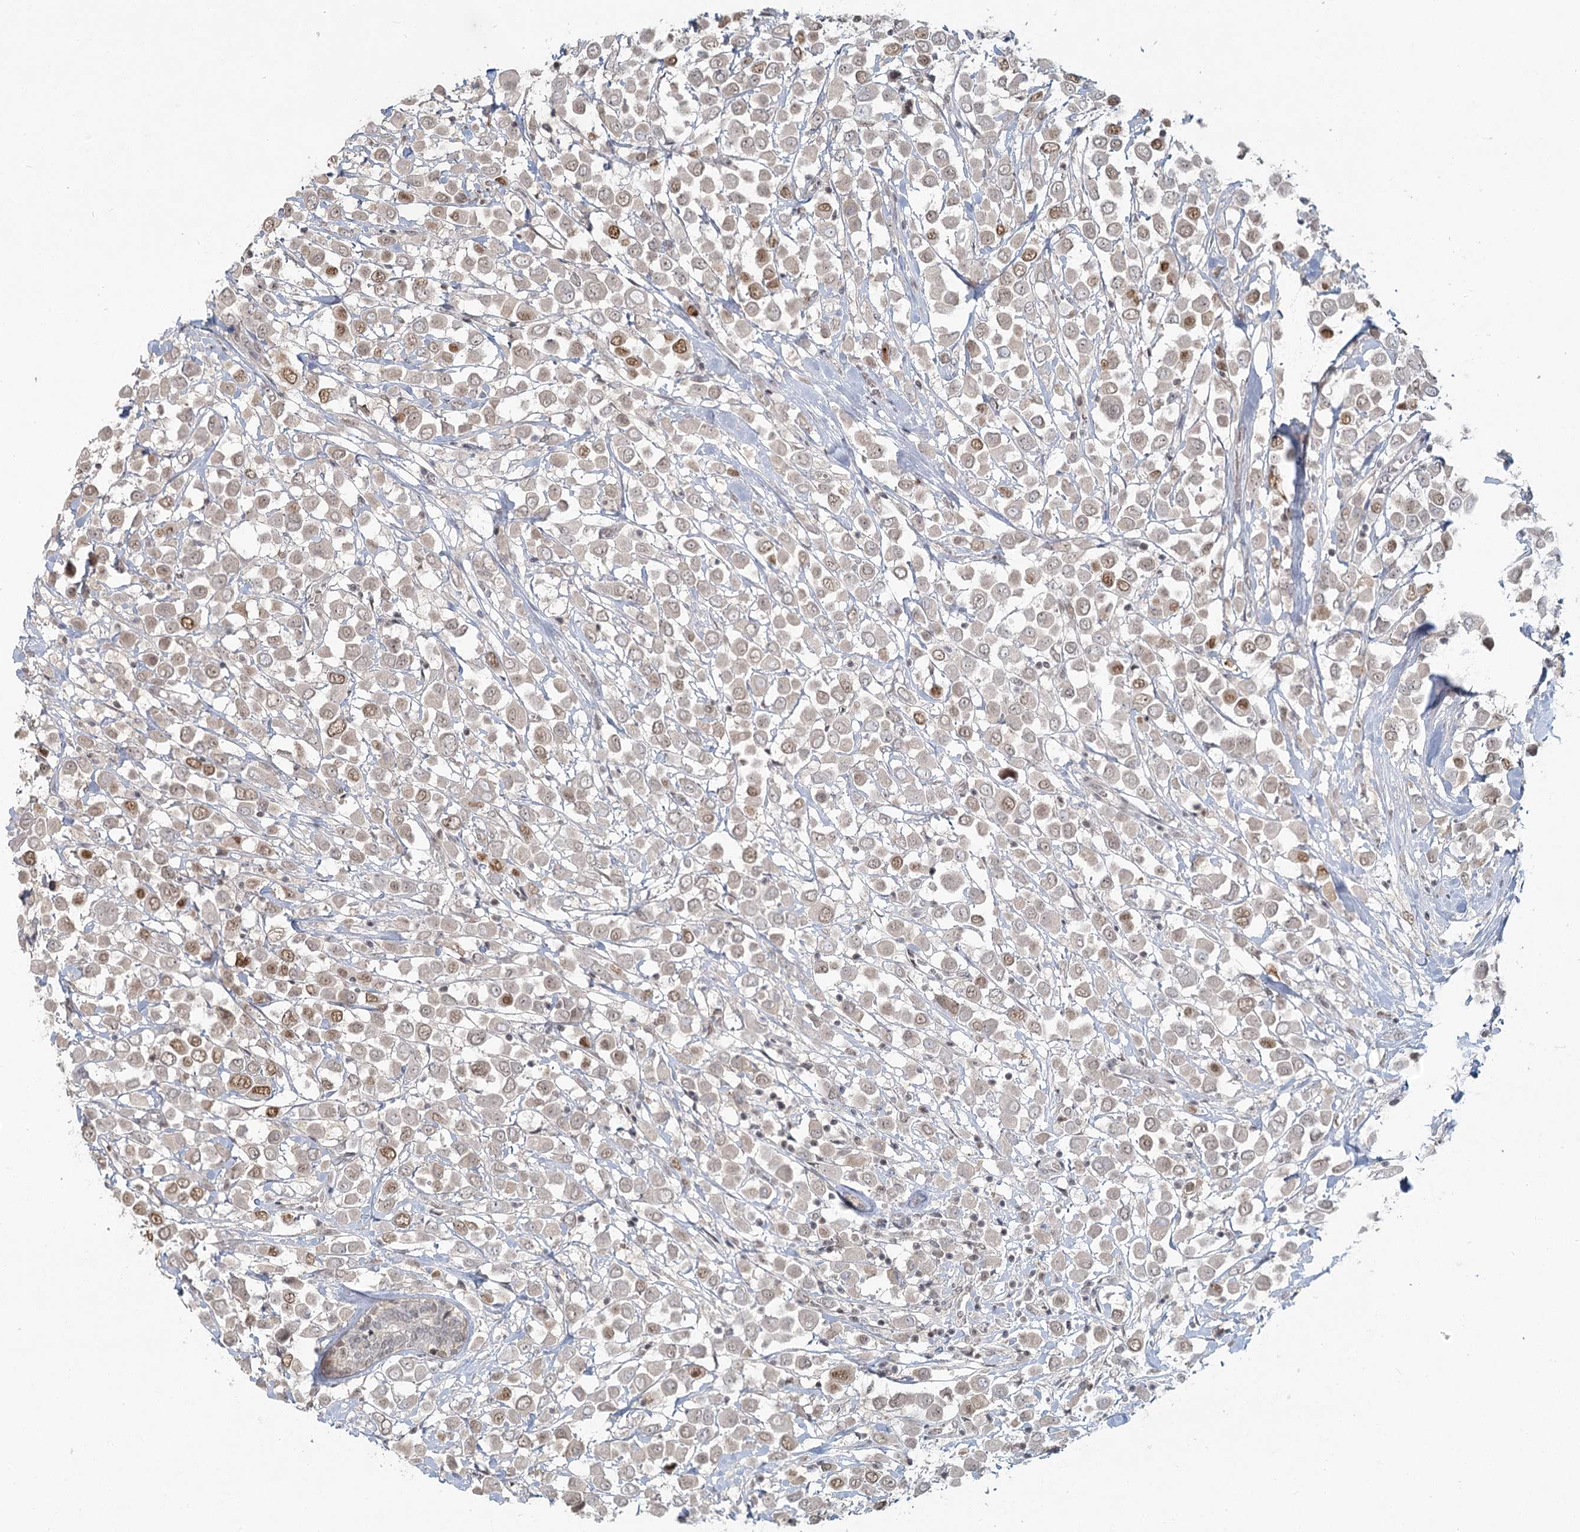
{"staining": {"intensity": "moderate", "quantity": "25%-75%", "location": "cytoplasmic/membranous,nuclear"}, "tissue": "breast cancer", "cell_type": "Tumor cells", "image_type": "cancer", "snomed": [{"axis": "morphology", "description": "Duct carcinoma"}, {"axis": "topography", "description": "Breast"}], "caption": "IHC of human breast cancer (infiltrating ductal carcinoma) shows medium levels of moderate cytoplasmic/membranous and nuclear positivity in approximately 25%-75% of tumor cells. (DAB IHC with brightfield microscopy, high magnification).", "gene": "R3HCC1L", "patient": {"sex": "female", "age": 61}}